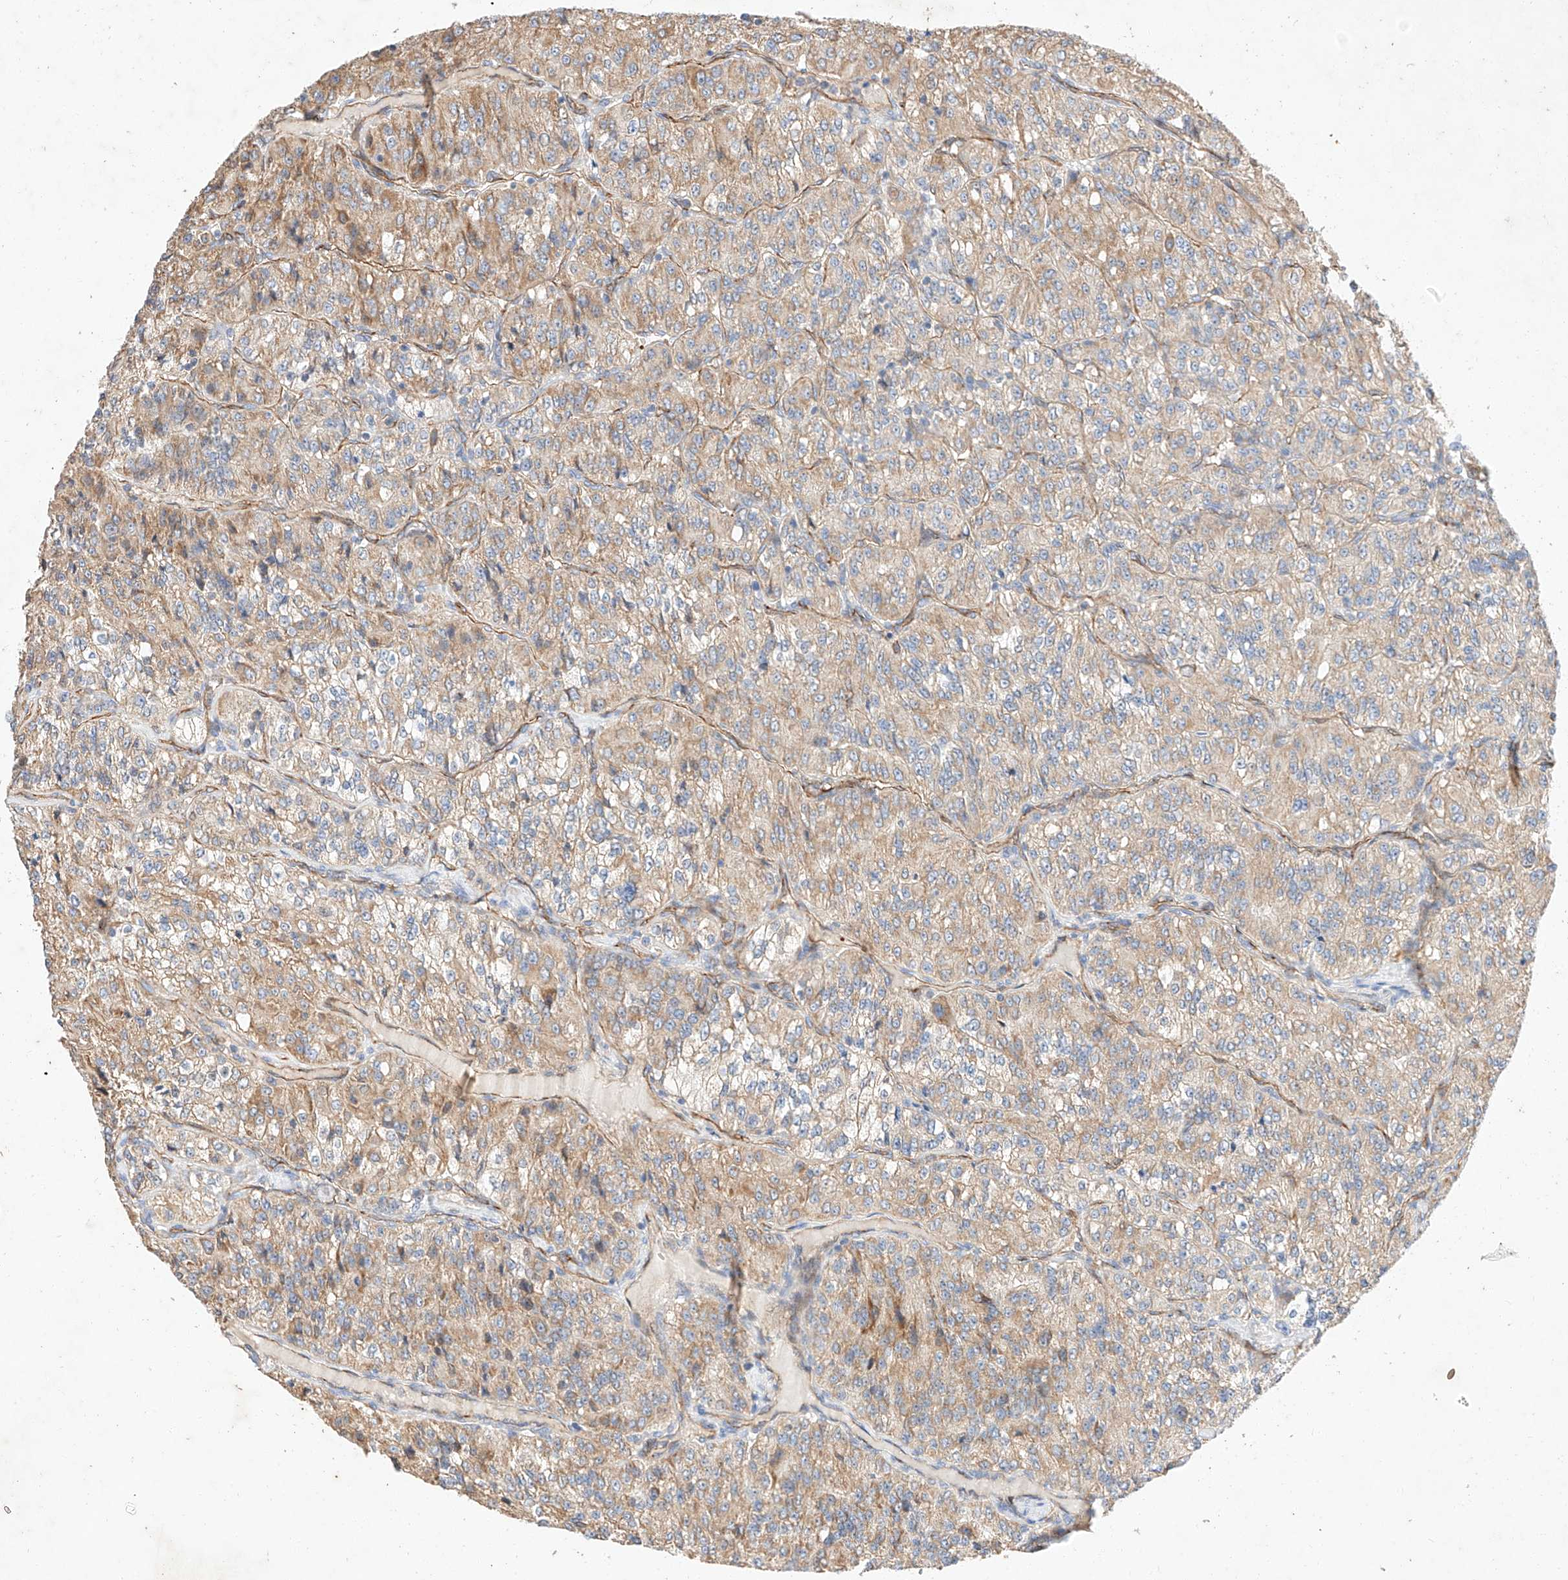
{"staining": {"intensity": "moderate", "quantity": ">75%", "location": "cytoplasmic/membranous"}, "tissue": "renal cancer", "cell_type": "Tumor cells", "image_type": "cancer", "snomed": [{"axis": "morphology", "description": "Adenocarcinoma, NOS"}, {"axis": "topography", "description": "Kidney"}], "caption": "Protein expression analysis of human renal adenocarcinoma reveals moderate cytoplasmic/membranous staining in about >75% of tumor cells. The protein of interest is stained brown, and the nuclei are stained in blue (DAB (3,3'-diaminobenzidine) IHC with brightfield microscopy, high magnification).", "gene": "C6orf118", "patient": {"sex": "female", "age": 63}}